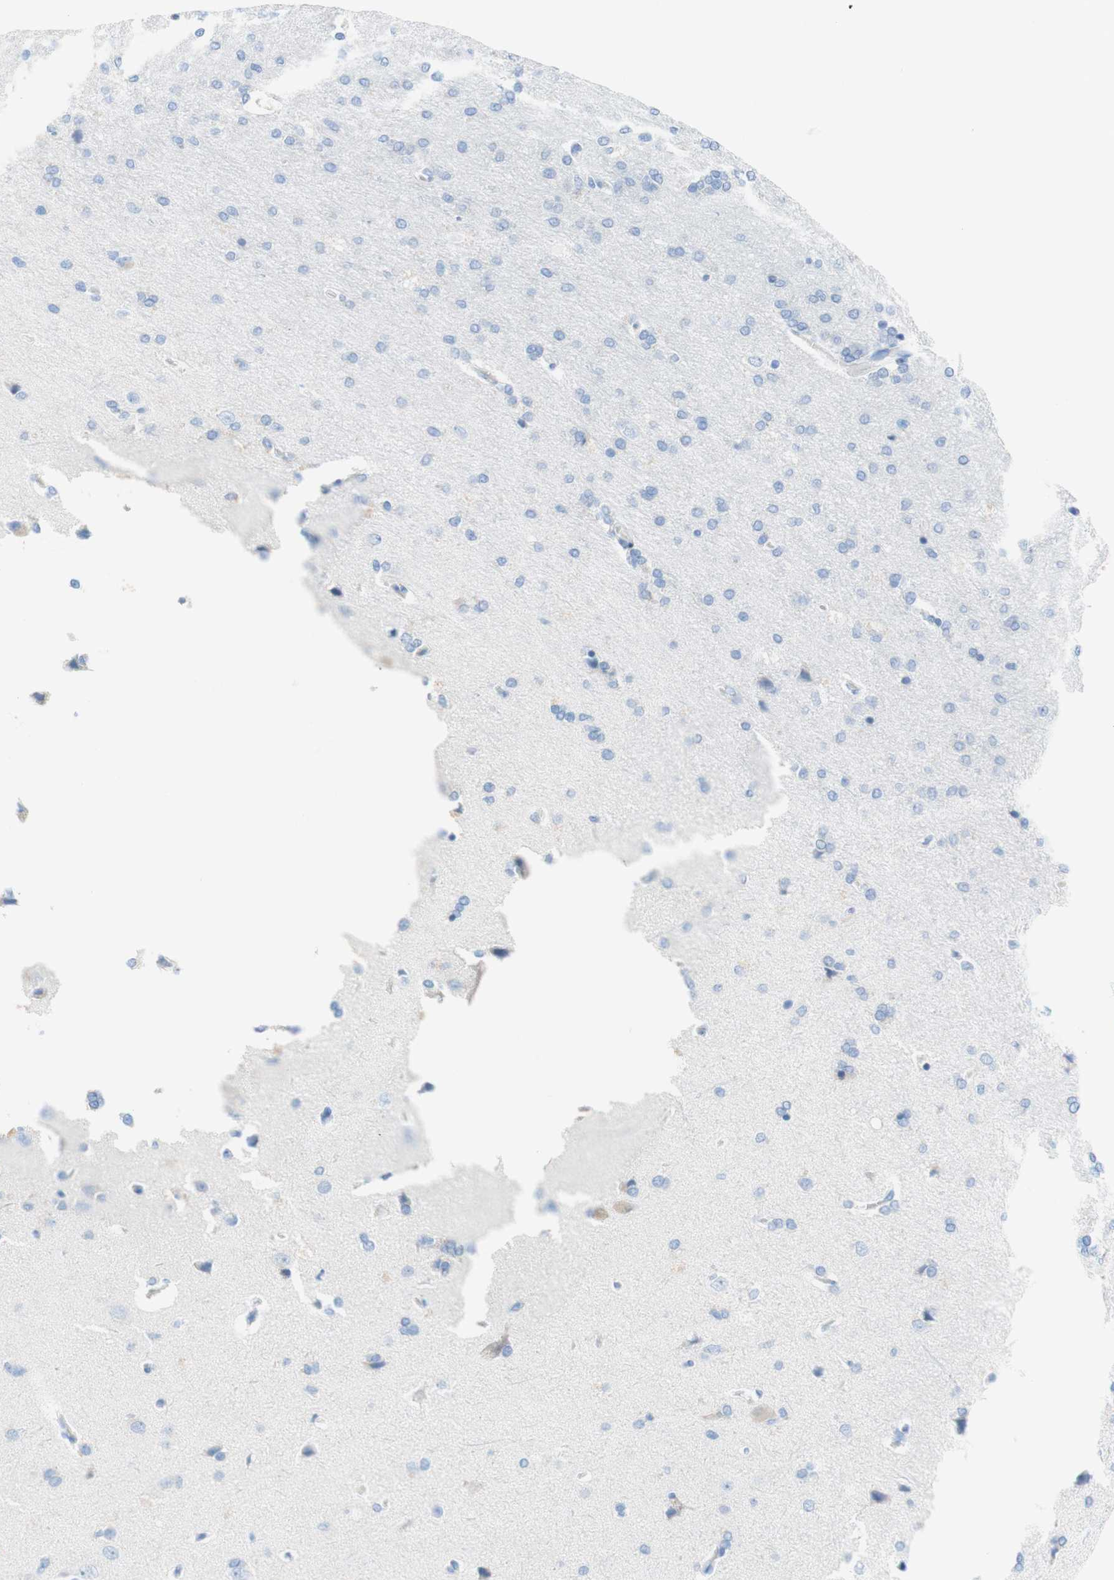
{"staining": {"intensity": "negative", "quantity": "none", "location": "none"}, "tissue": "cerebral cortex", "cell_type": "Endothelial cells", "image_type": "normal", "snomed": [{"axis": "morphology", "description": "Normal tissue, NOS"}, {"axis": "topography", "description": "Cerebral cortex"}], "caption": "There is no significant expression in endothelial cells of cerebral cortex. (Stains: DAB immunohistochemistry with hematoxylin counter stain, Microscopy: brightfield microscopy at high magnification).", "gene": "CEACAM1", "patient": {"sex": "male", "age": 62}}